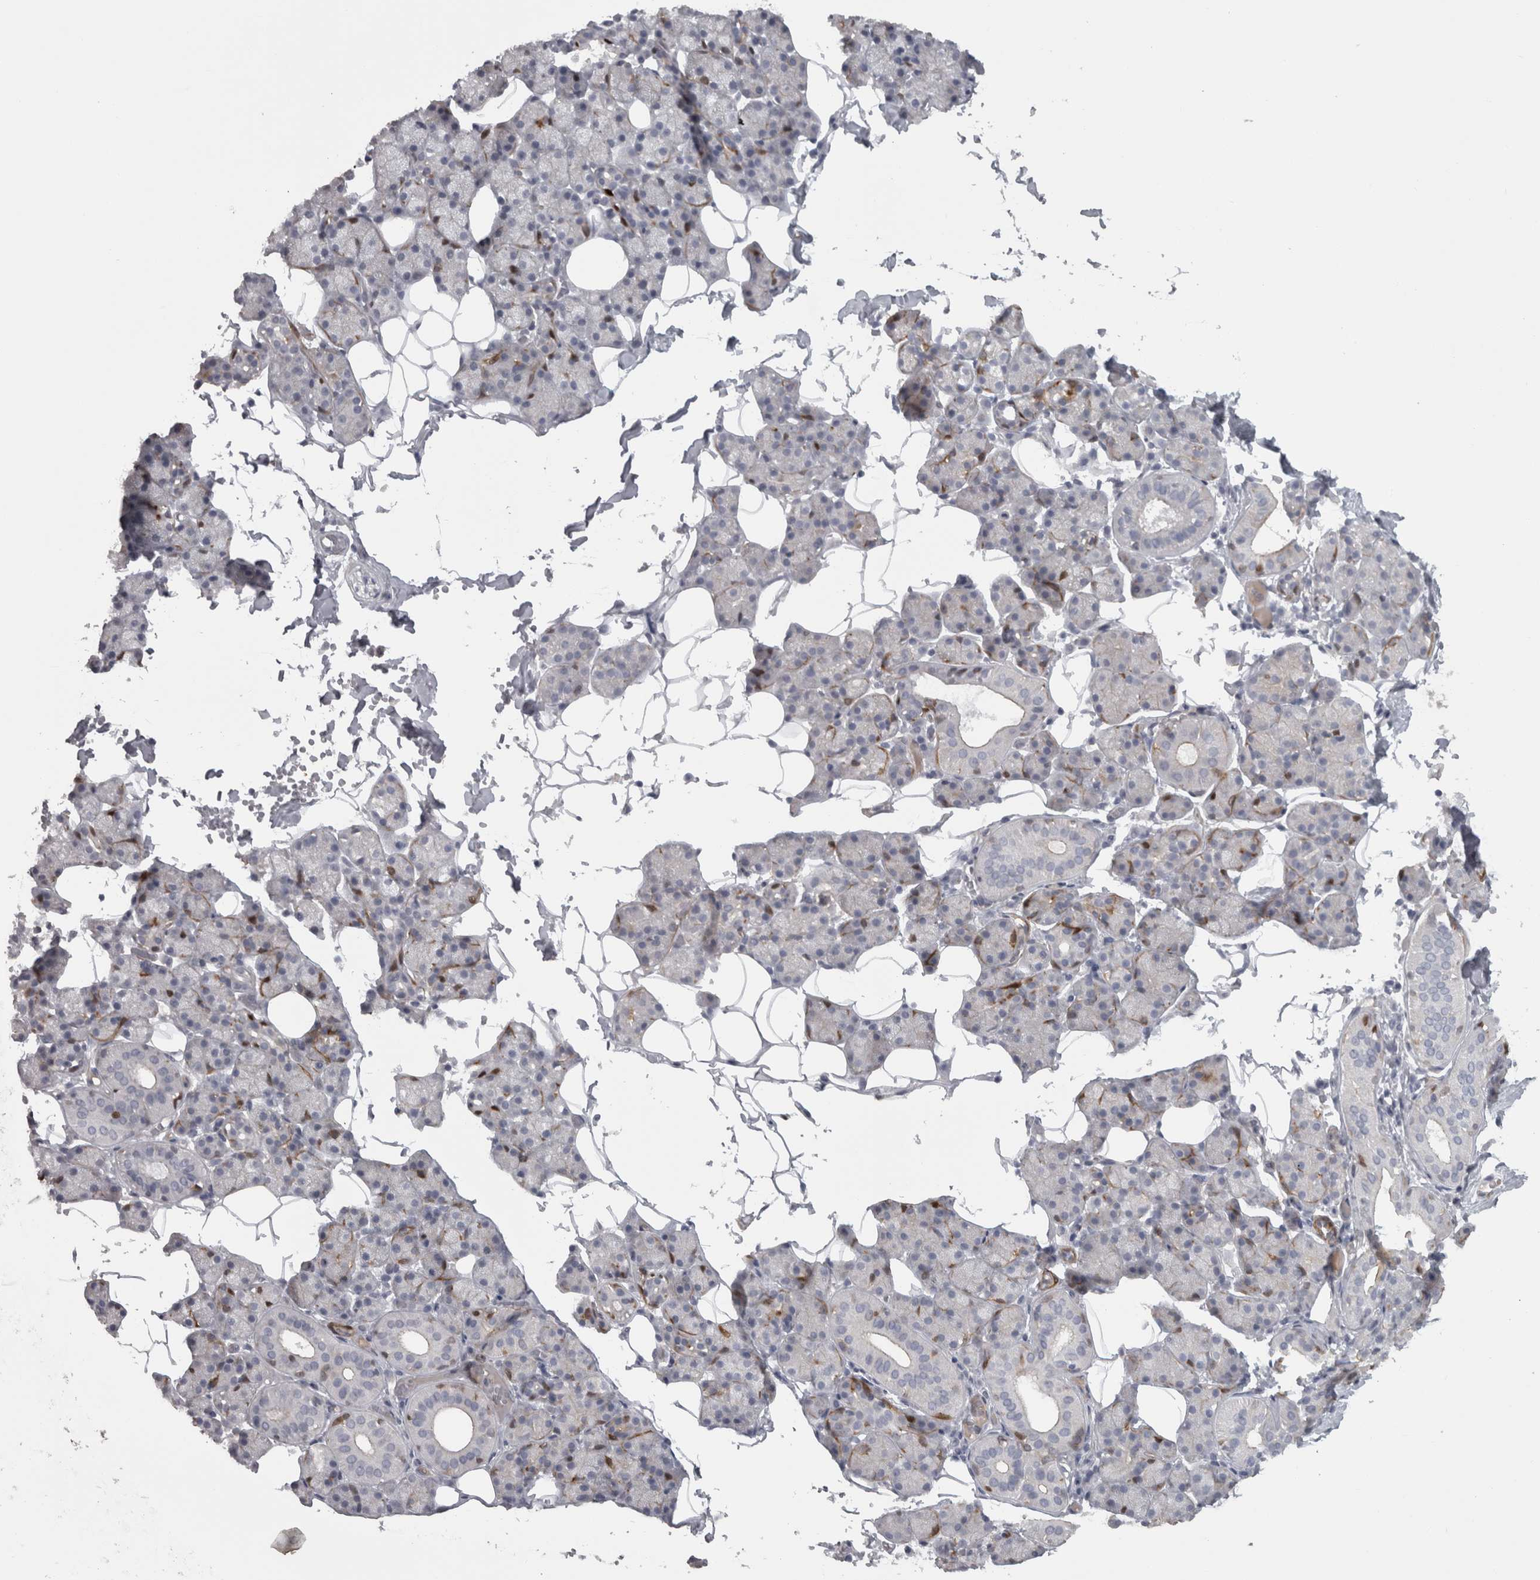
{"staining": {"intensity": "negative", "quantity": "none", "location": "none"}, "tissue": "salivary gland", "cell_type": "Glandular cells", "image_type": "normal", "snomed": [{"axis": "morphology", "description": "Normal tissue, NOS"}, {"axis": "topography", "description": "Salivary gland"}], "caption": "IHC histopathology image of unremarkable salivary gland: salivary gland stained with DAB (3,3'-diaminobenzidine) reveals no significant protein staining in glandular cells.", "gene": "PPP1R12B", "patient": {"sex": "female", "age": 33}}